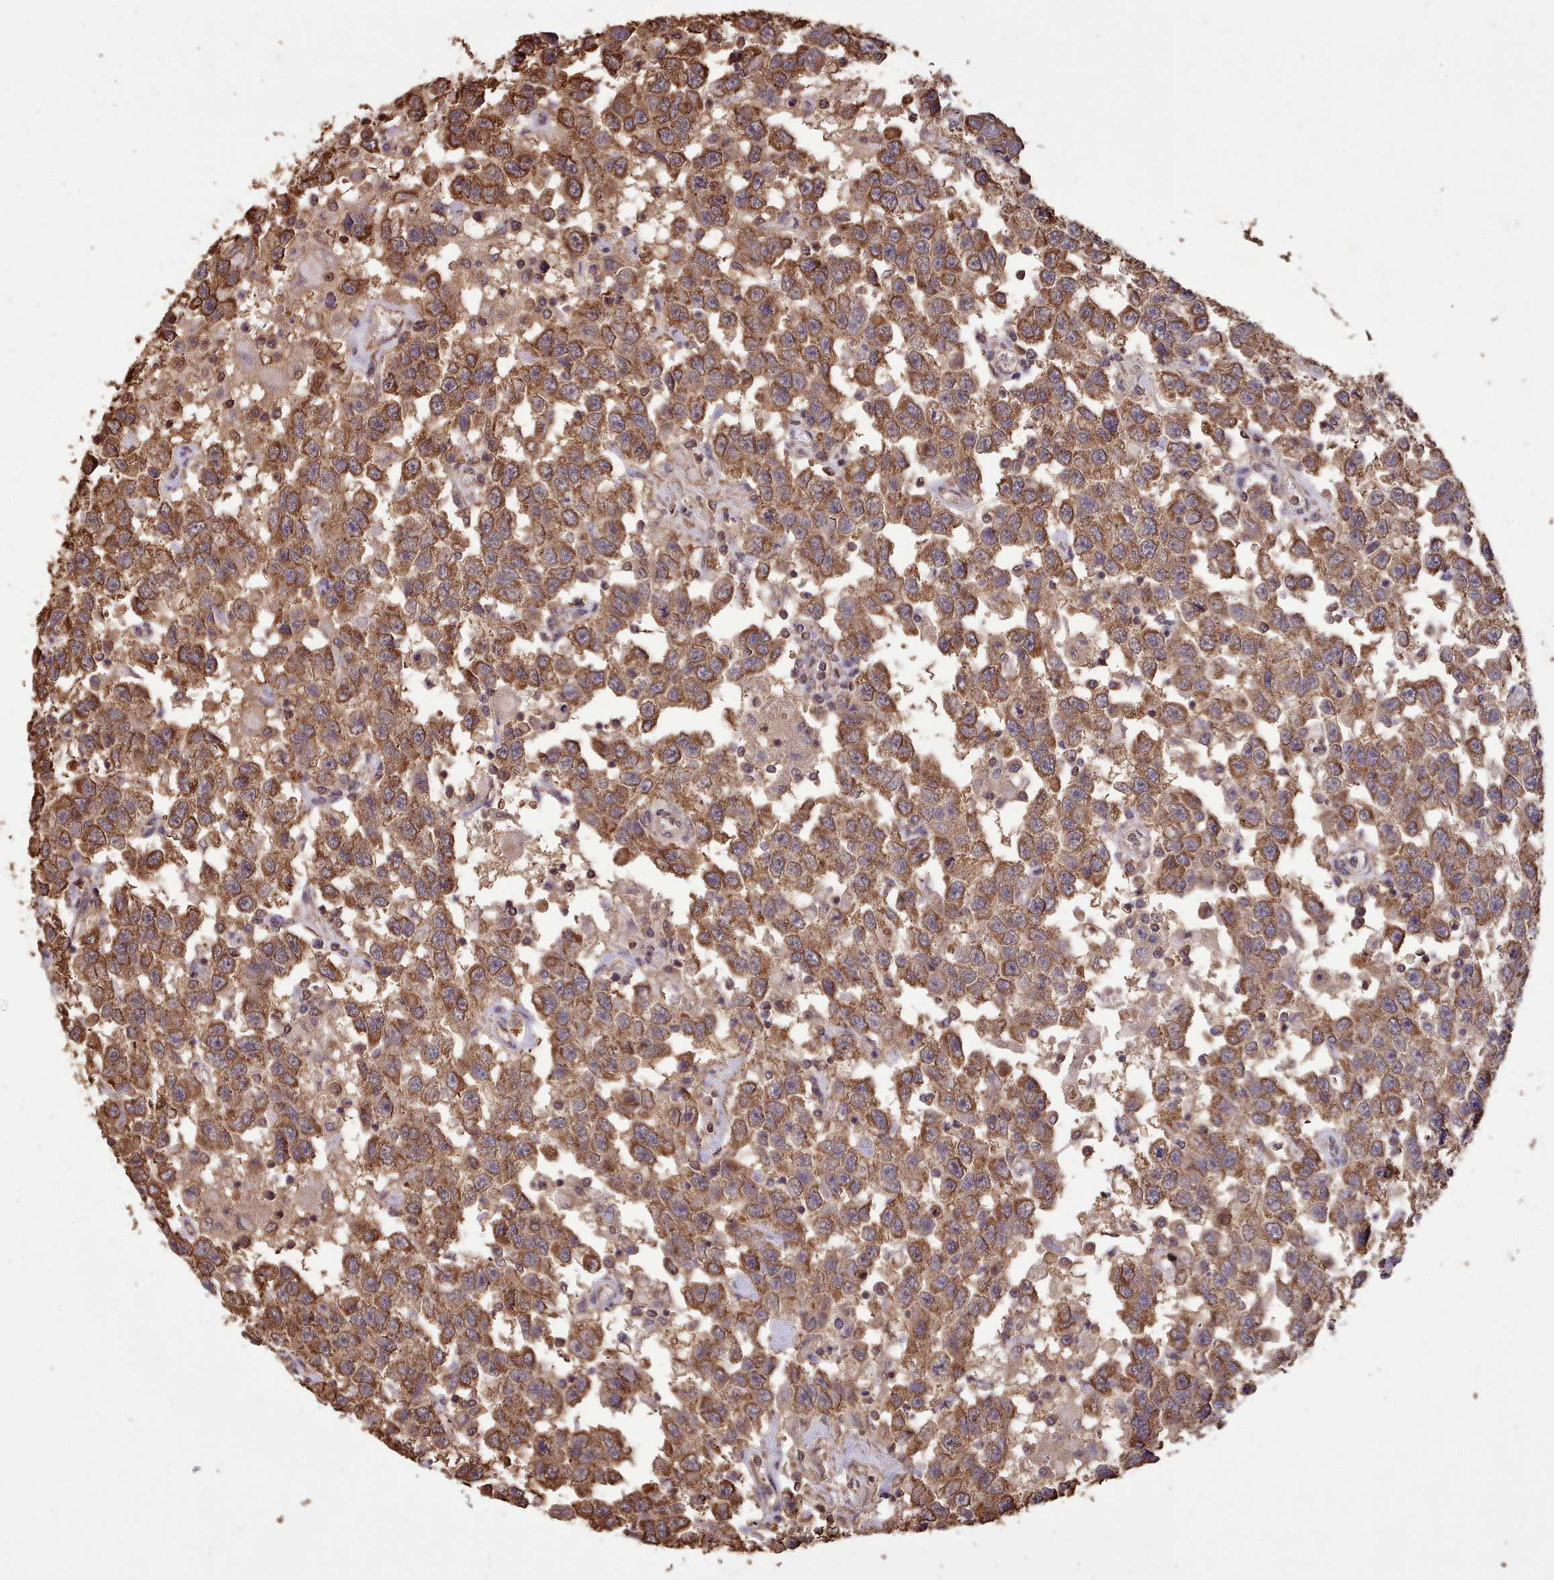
{"staining": {"intensity": "moderate", "quantity": ">75%", "location": "cytoplasmic/membranous"}, "tissue": "testis cancer", "cell_type": "Tumor cells", "image_type": "cancer", "snomed": [{"axis": "morphology", "description": "Seminoma, NOS"}, {"axis": "topography", "description": "Testis"}], "caption": "The photomicrograph reveals immunohistochemical staining of testis cancer. There is moderate cytoplasmic/membranous staining is present in about >75% of tumor cells. The staining was performed using DAB (3,3'-diaminobenzidine) to visualize the protein expression in brown, while the nuclei were stained in blue with hematoxylin (Magnification: 20x).", "gene": "METRN", "patient": {"sex": "male", "age": 41}}